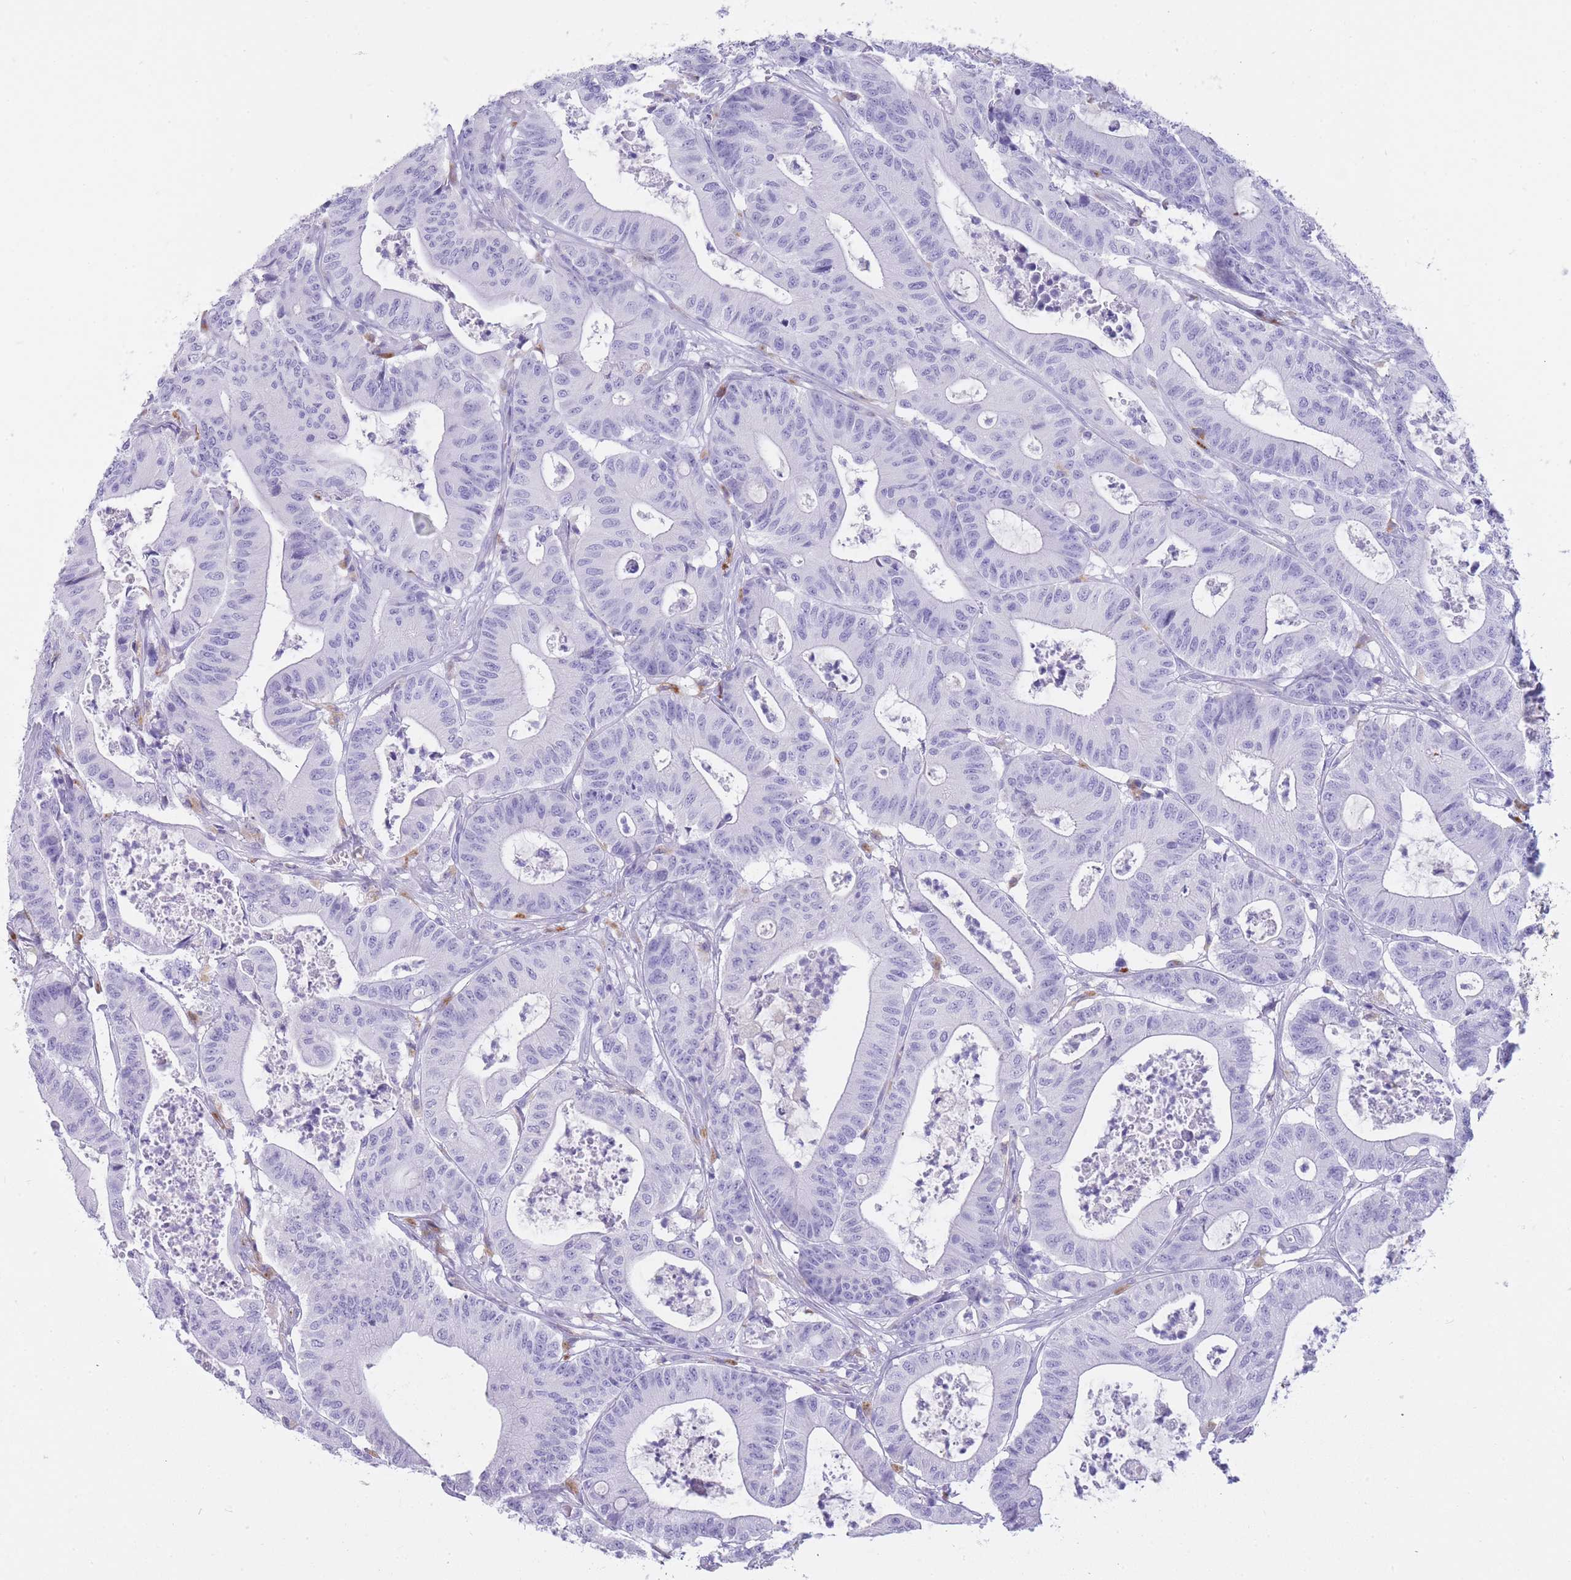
{"staining": {"intensity": "negative", "quantity": "none", "location": "none"}, "tissue": "colorectal cancer", "cell_type": "Tumor cells", "image_type": "cancer", "snomed": [{"axis": "morphology", "description": "Adenocarcinoma, NOS"}, {"axis": "topography", "description": "Colon"}], "caption": "Immunohistochemistry (IHC) of human colorectal cancer (adenocarcinoma) shows no expression in tumor cells. (DAB IHC visualized using brightfield microscopy, high magnification).", "gene": "GAA", "patient": {"sex": "female", "age": 84}}